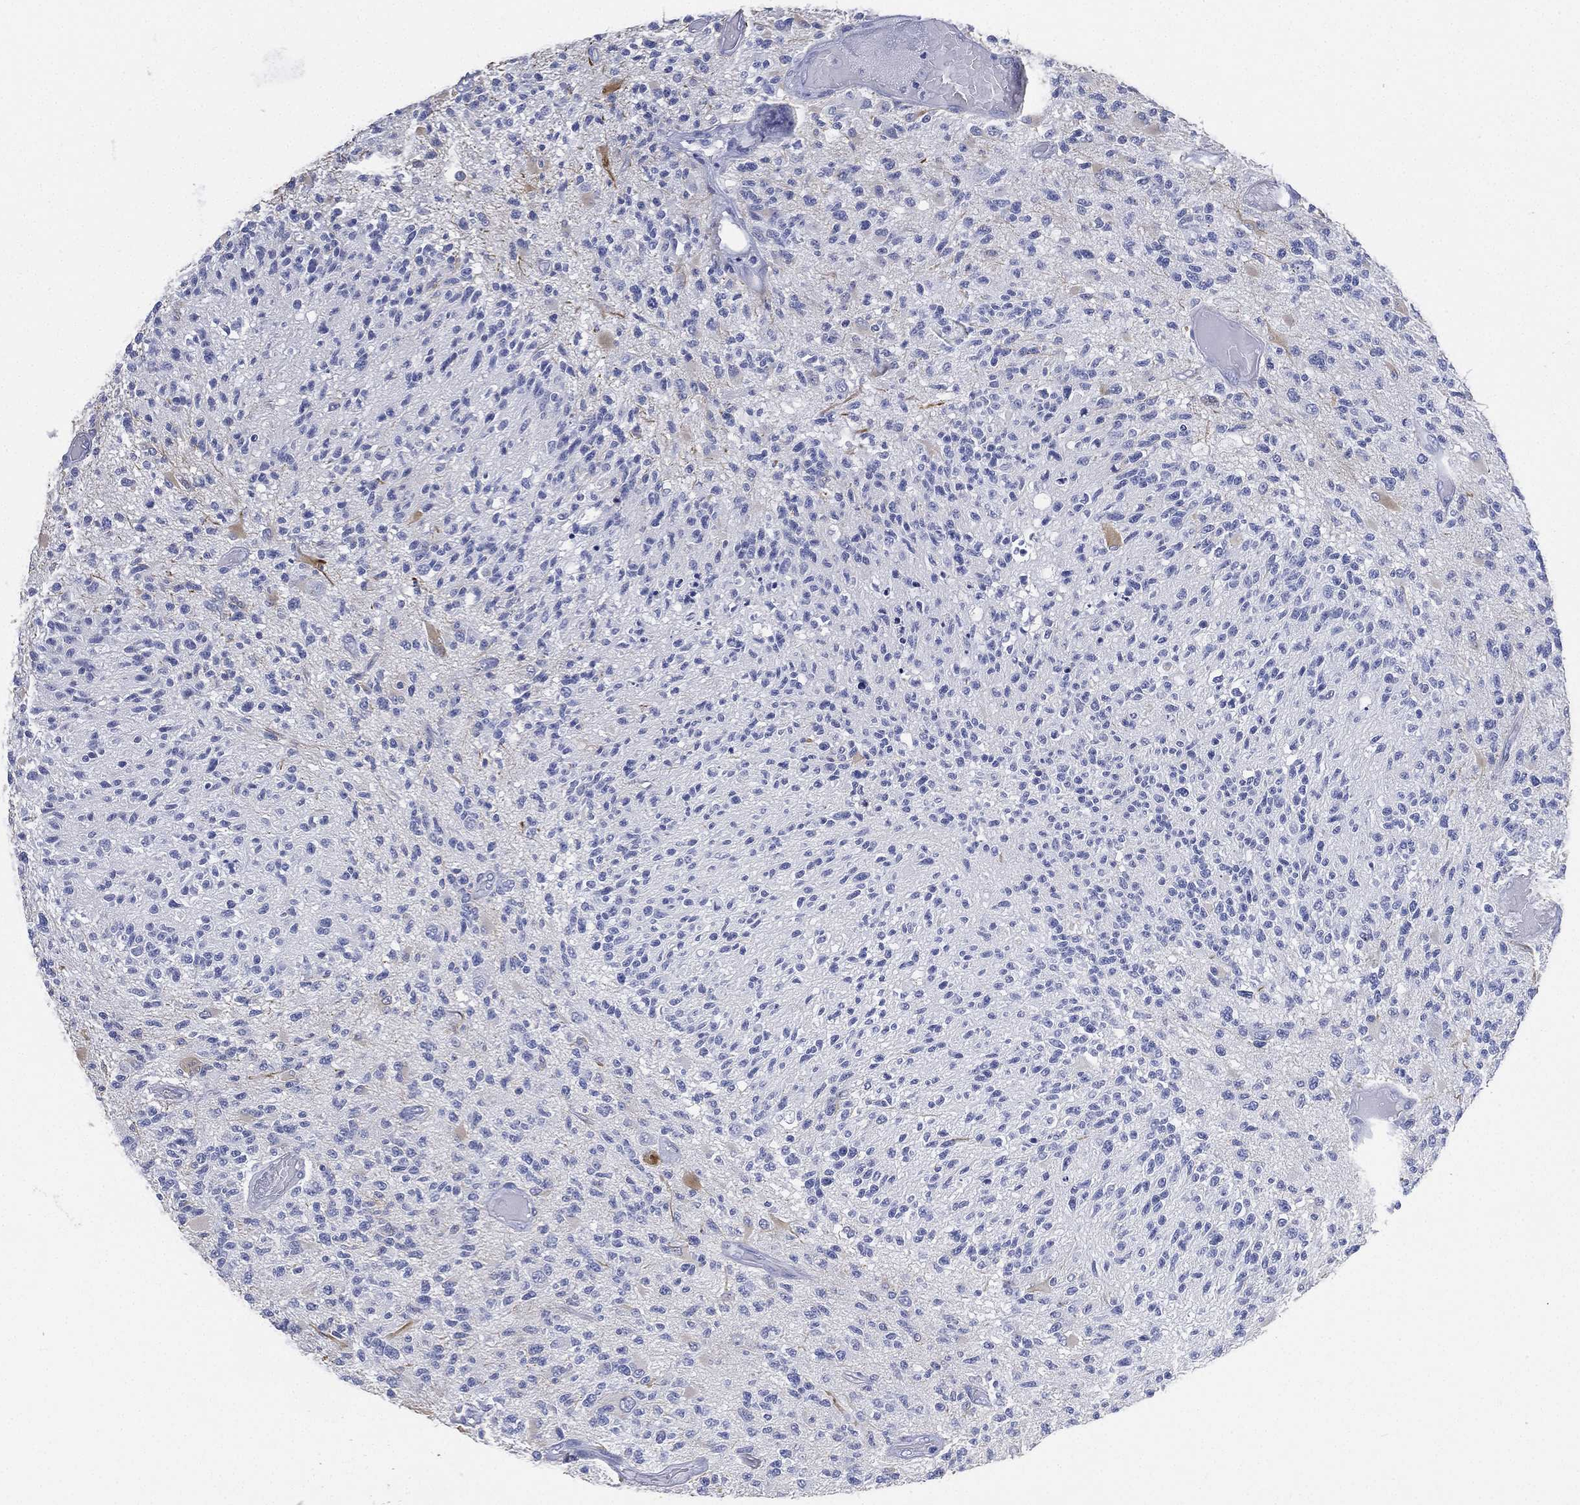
{"staining": {"intensity": "negative", "quantity": "none", "location": "none"}, "tissue": "glioma", "cell_type": "Tumor cells", "image_type": "cancer", "snomed": [{"axis": "morphology", "description": "Glioma, malignant, High grade"}, {"axis": "topography", "description": "Brain"}], "caption": "Tumor cells show no significant staining in glioma. The staining is performed using DAB (3,3'-diaminobenzidine) brown chromogen with nuclei counter-stained in using hematoxylin.", "gene": "FMO1", "patient": {"sex": "female", "age": 63}}